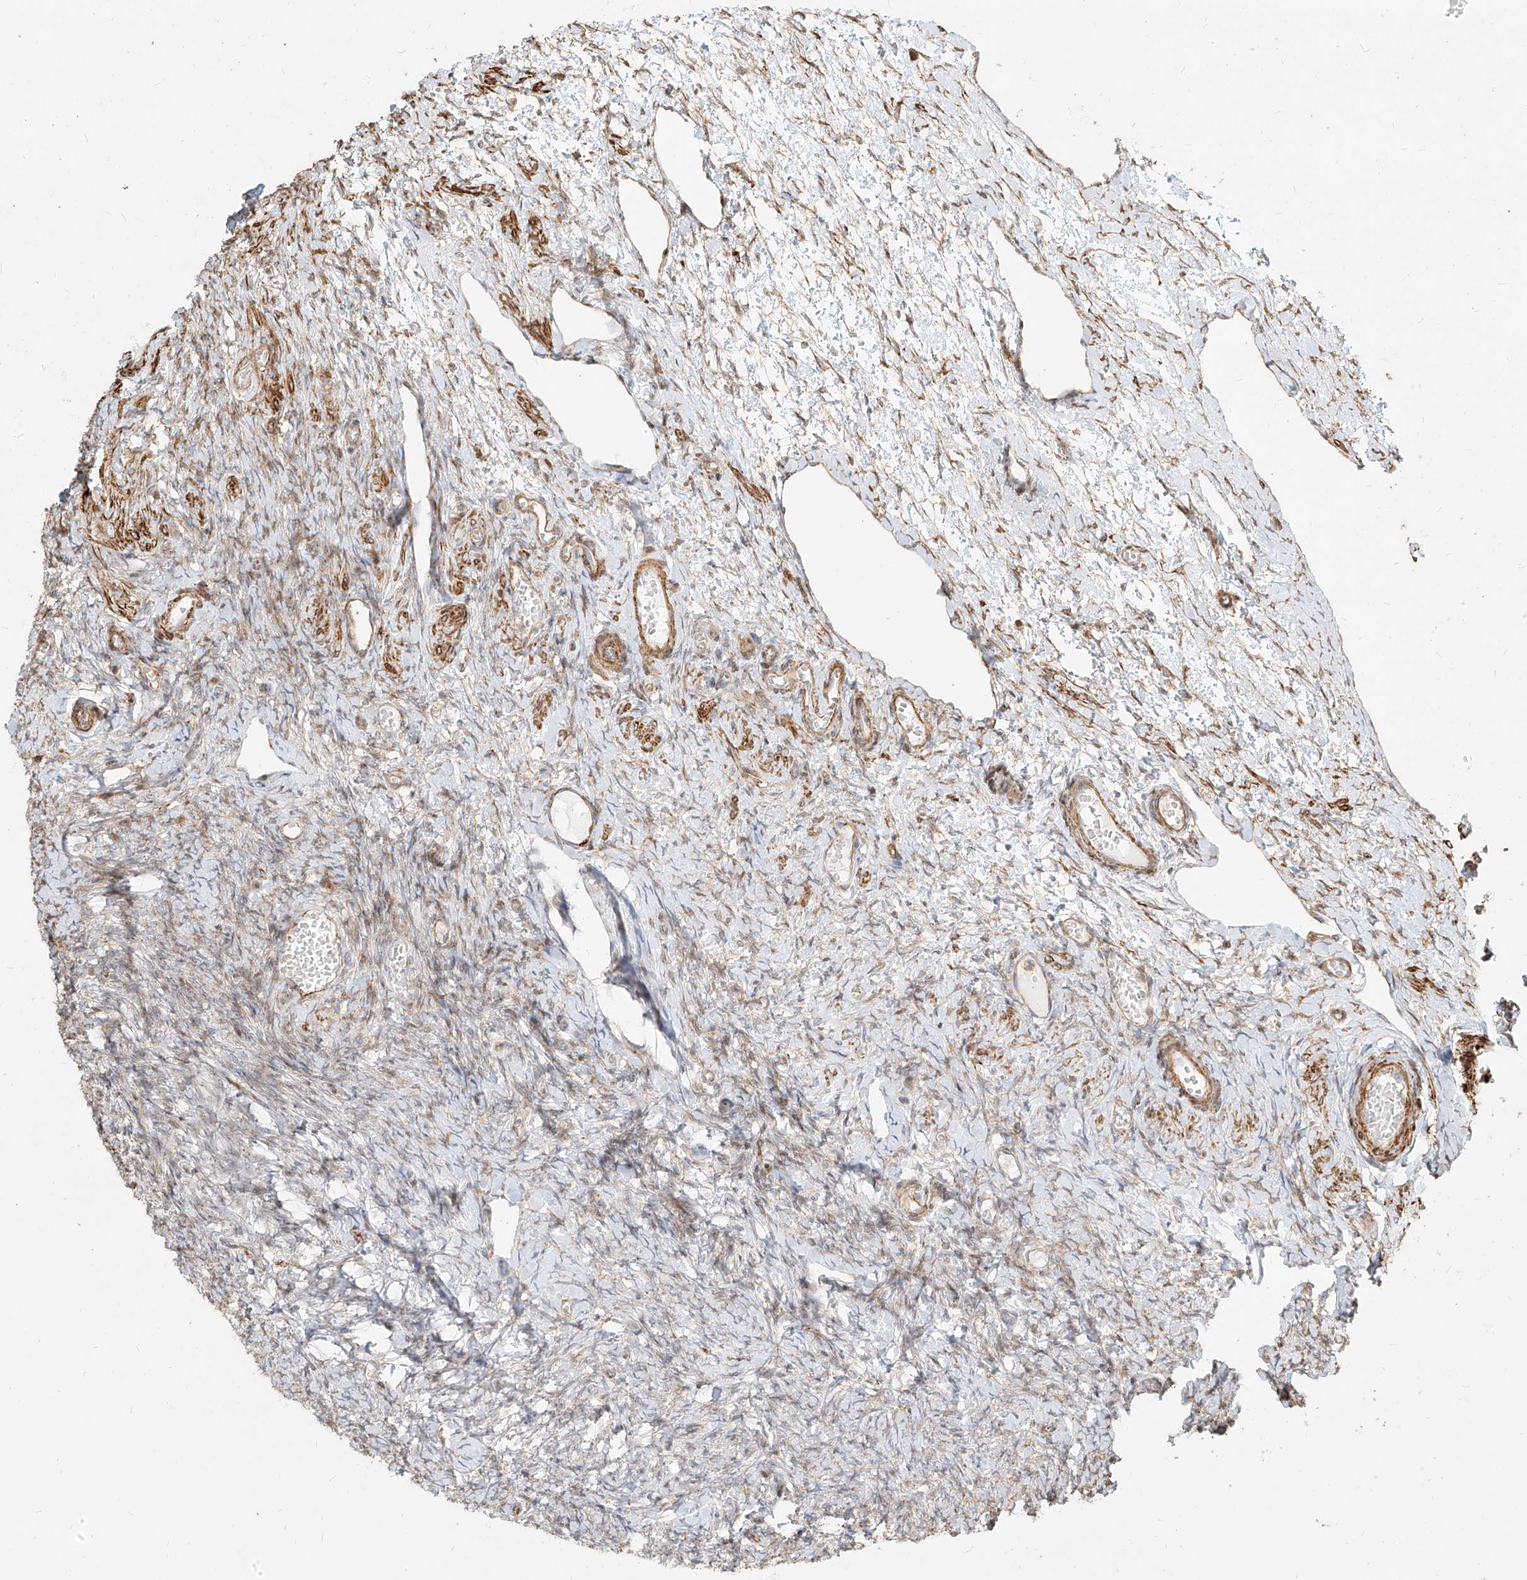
{"staining": {"intensity": "weak", "quantity": "25%-75%", "location": "cytoplasmic/membranous"}, "tissue": "ovary", "cell_type": "Follicle cells", "image_type": "normal", "snomed": [{"axis": "morphology", "description": "Adenocarcinoma, NOS"}, {"axis": "topography", "description": "Endometrium"}], "caption": "Immunohistochemical staining of normal ovary demonstrates low levels of weak cytoplasmic/membranous positivity in approximately 25%-75% of follicle cells.", "gene": "MTX2", "patient": {"sex": "female", "age": 32}}